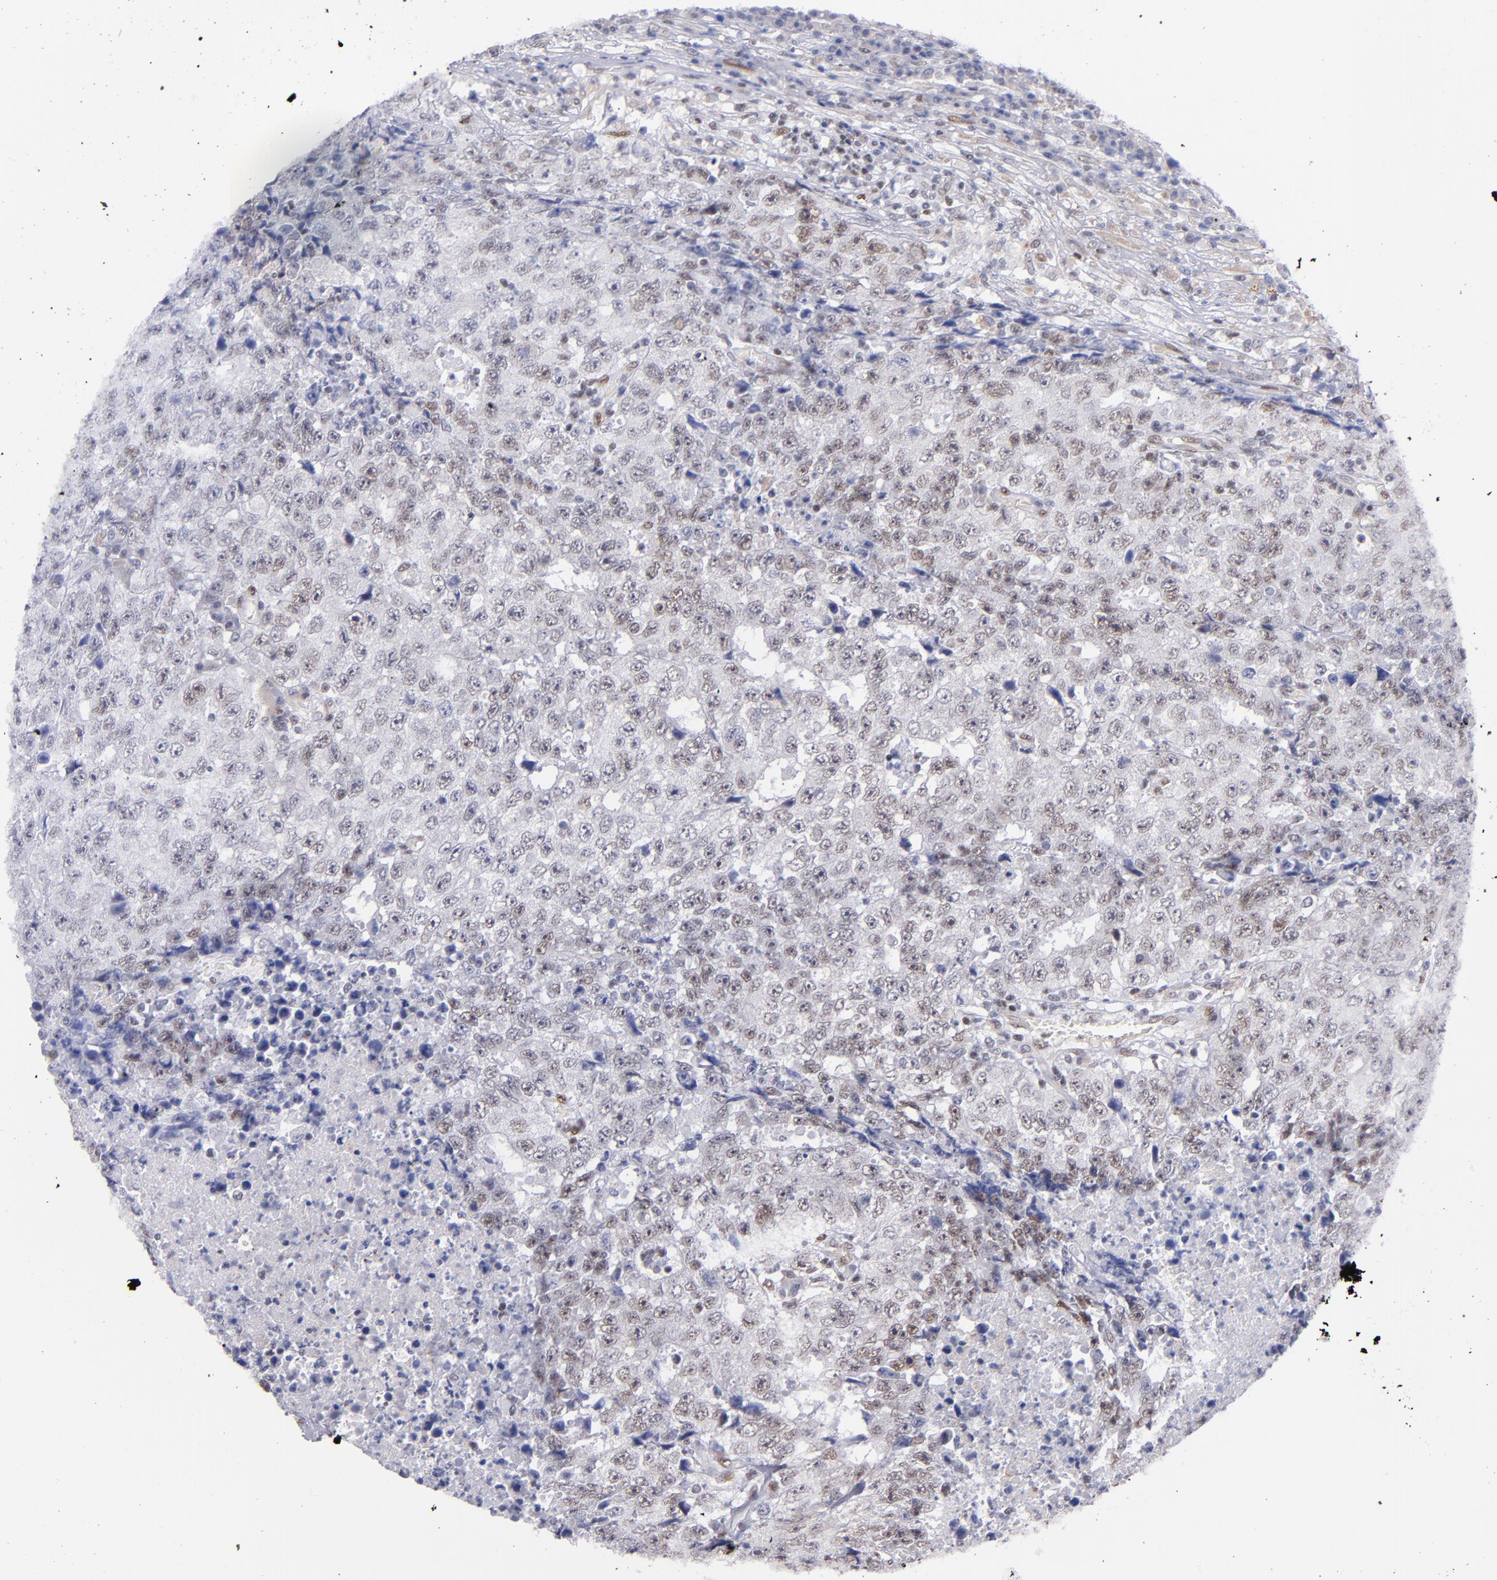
{"staining": {"intensity": "weak", "quantity": "<25%", "location": "nuclear"}, "tissue": "testis cancer", "cell_type": "Tumor cells", "image_type": "cancer", "snomed": [{"axis": "morphology", "description": "Necrosis, NOS"}, {"axis": "morphology", "description": "Carcinoma, Embryonal, NOS"}, {"axis": "topography", "description": "Testis"}], "caption": "Immunohistochemistry (IHC) image of human testis cancer (embryonal carcinoma) stained for a protein (brown), which exhibits no staining in tumor cells.", "gene": "SRF", "patient": {"sex": "male", "age": 19}}